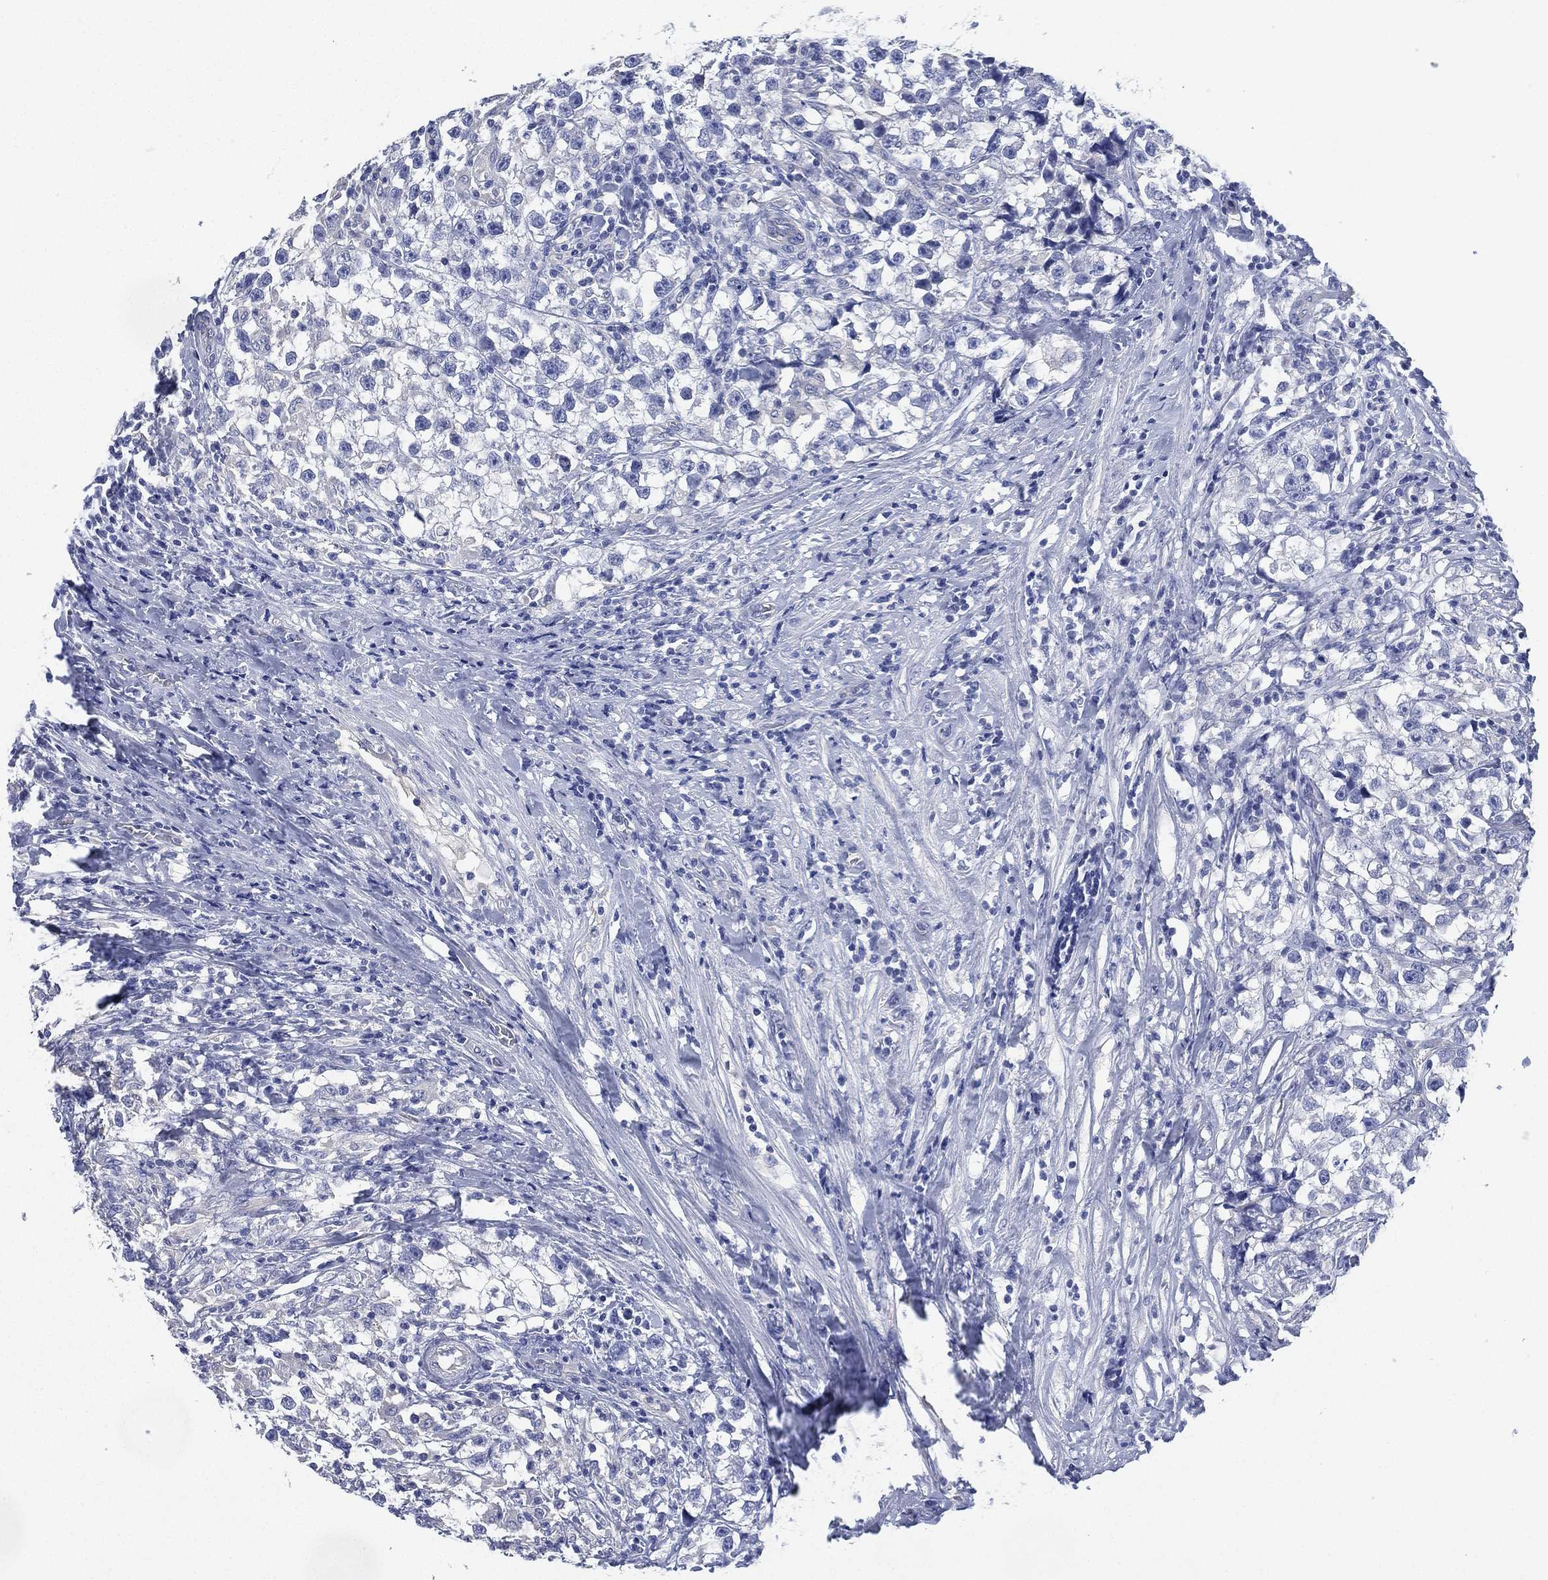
{"staining": {"intensity": "negative", "quantity": "none", "location": "none"}, "tissue": "testis cancer", "cell_type": "Tumor cells", "image_type": "cancer", "snomed": [{"axis": "morphology", "description": "Seminoma, NOS"}, {"axis": "topography", "description": "Testis"}], "caption": "DAB immunohistochemical staining of seminoma (testis) reveals no significant expression in tumor cells.", "gene": "CCDC70", "patient": {"sex": "male", "age": 46}}